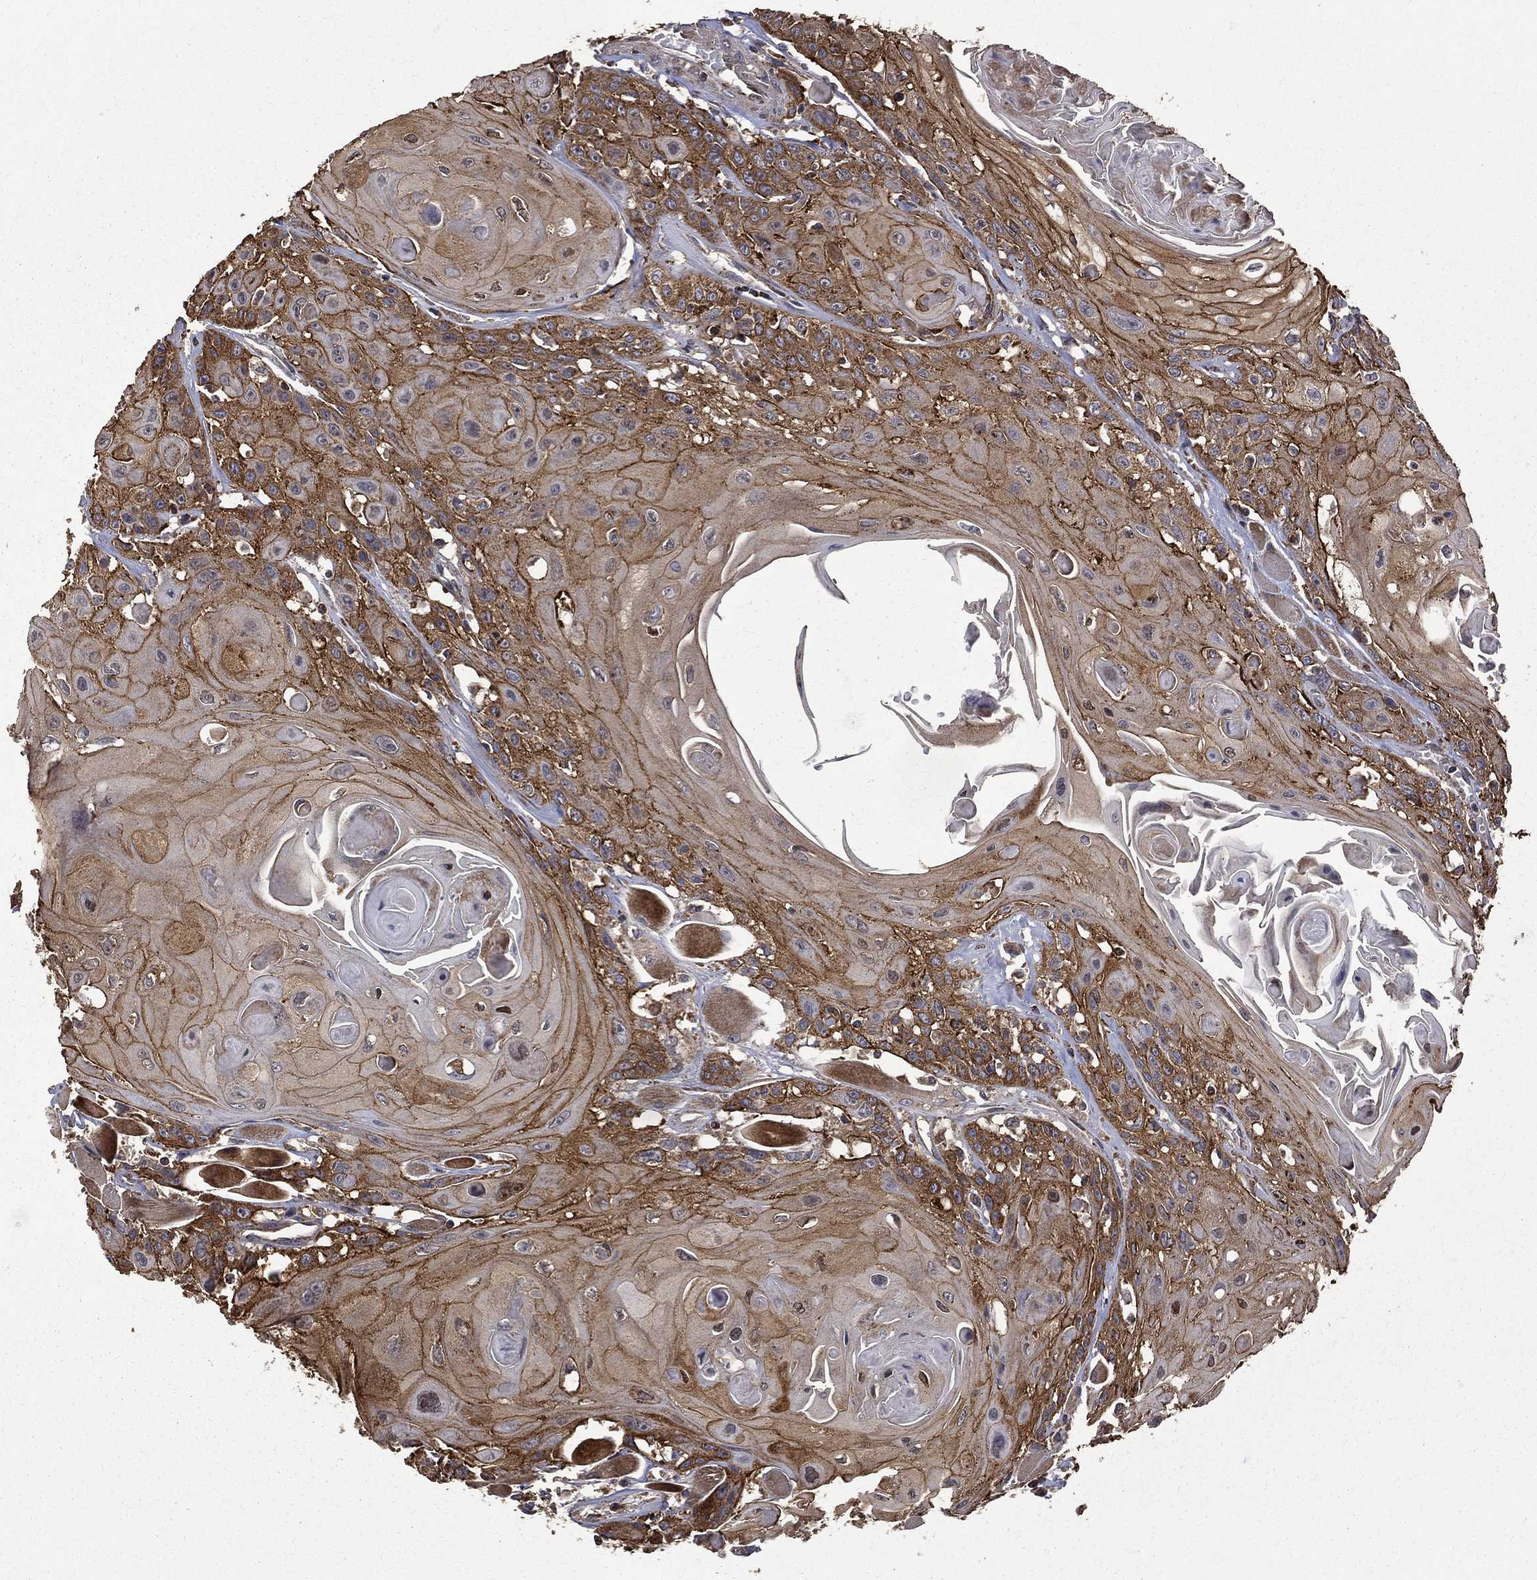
{"staining": {"intensity": "strong", "quantity": ">75%", "location": "cytoplasmic/membranous"}, "tissue": "head and neck cancer", "cell_type": "Tumor cells", "image_type": "cancer", "snomed": [{"axis": "morphology", "description": "Squamous cell carcinoma, NOS"}, {"axis": "topography", "description": "Head-Neck"}], "caption": "DAB immunohistochemical staining of human head and neck squamous cell carcinoma shows strong cytoplasmic/membranous protein staining in about >75% of tumor cells.", "gene": "RPGR", "patient": {"sex": "female", "age": 59}}